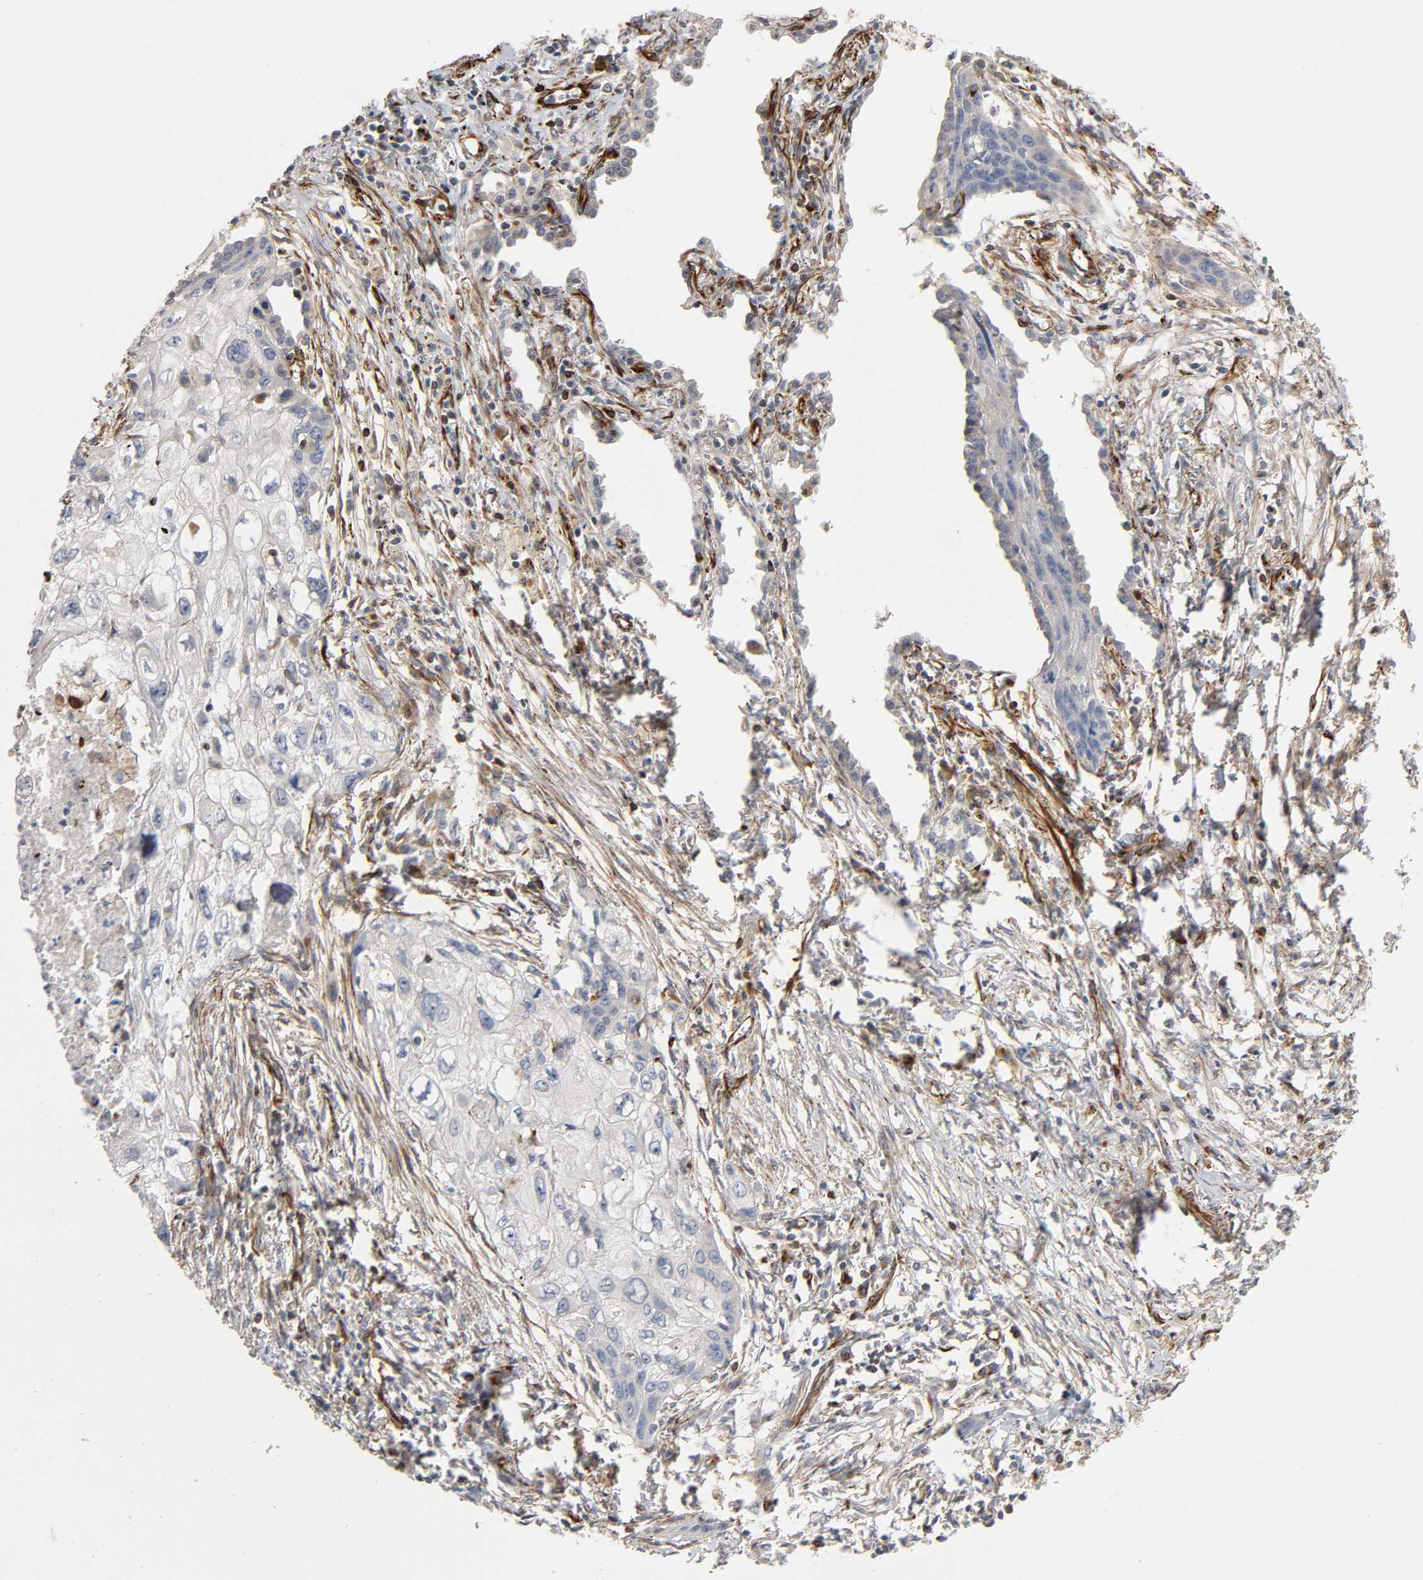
{"staining": {"intensity": "moderate", "quantity": "25%-75%", "location": "cytoplasmic/membranous"}, "tissue": "lung cancer", "cell_type": "Tumor cells", "image_type": "cancer", "snomed": [{"axis": "morphology", "description": "Neoplasm, malignant, NOS"}, {"axis": "topography", "description": "Lung"}], "caption": "DAB immunohistochemical staining of human neoplasm (malignant) (lung) reveals moderate cytoplasmic/membranous protein staining in approximately 25%-75% of tumor cells. (IHC, brightfield microscopy, high magnification).", "gene": "FAM118A", "patient": {"sex": "female", "age": 76}}